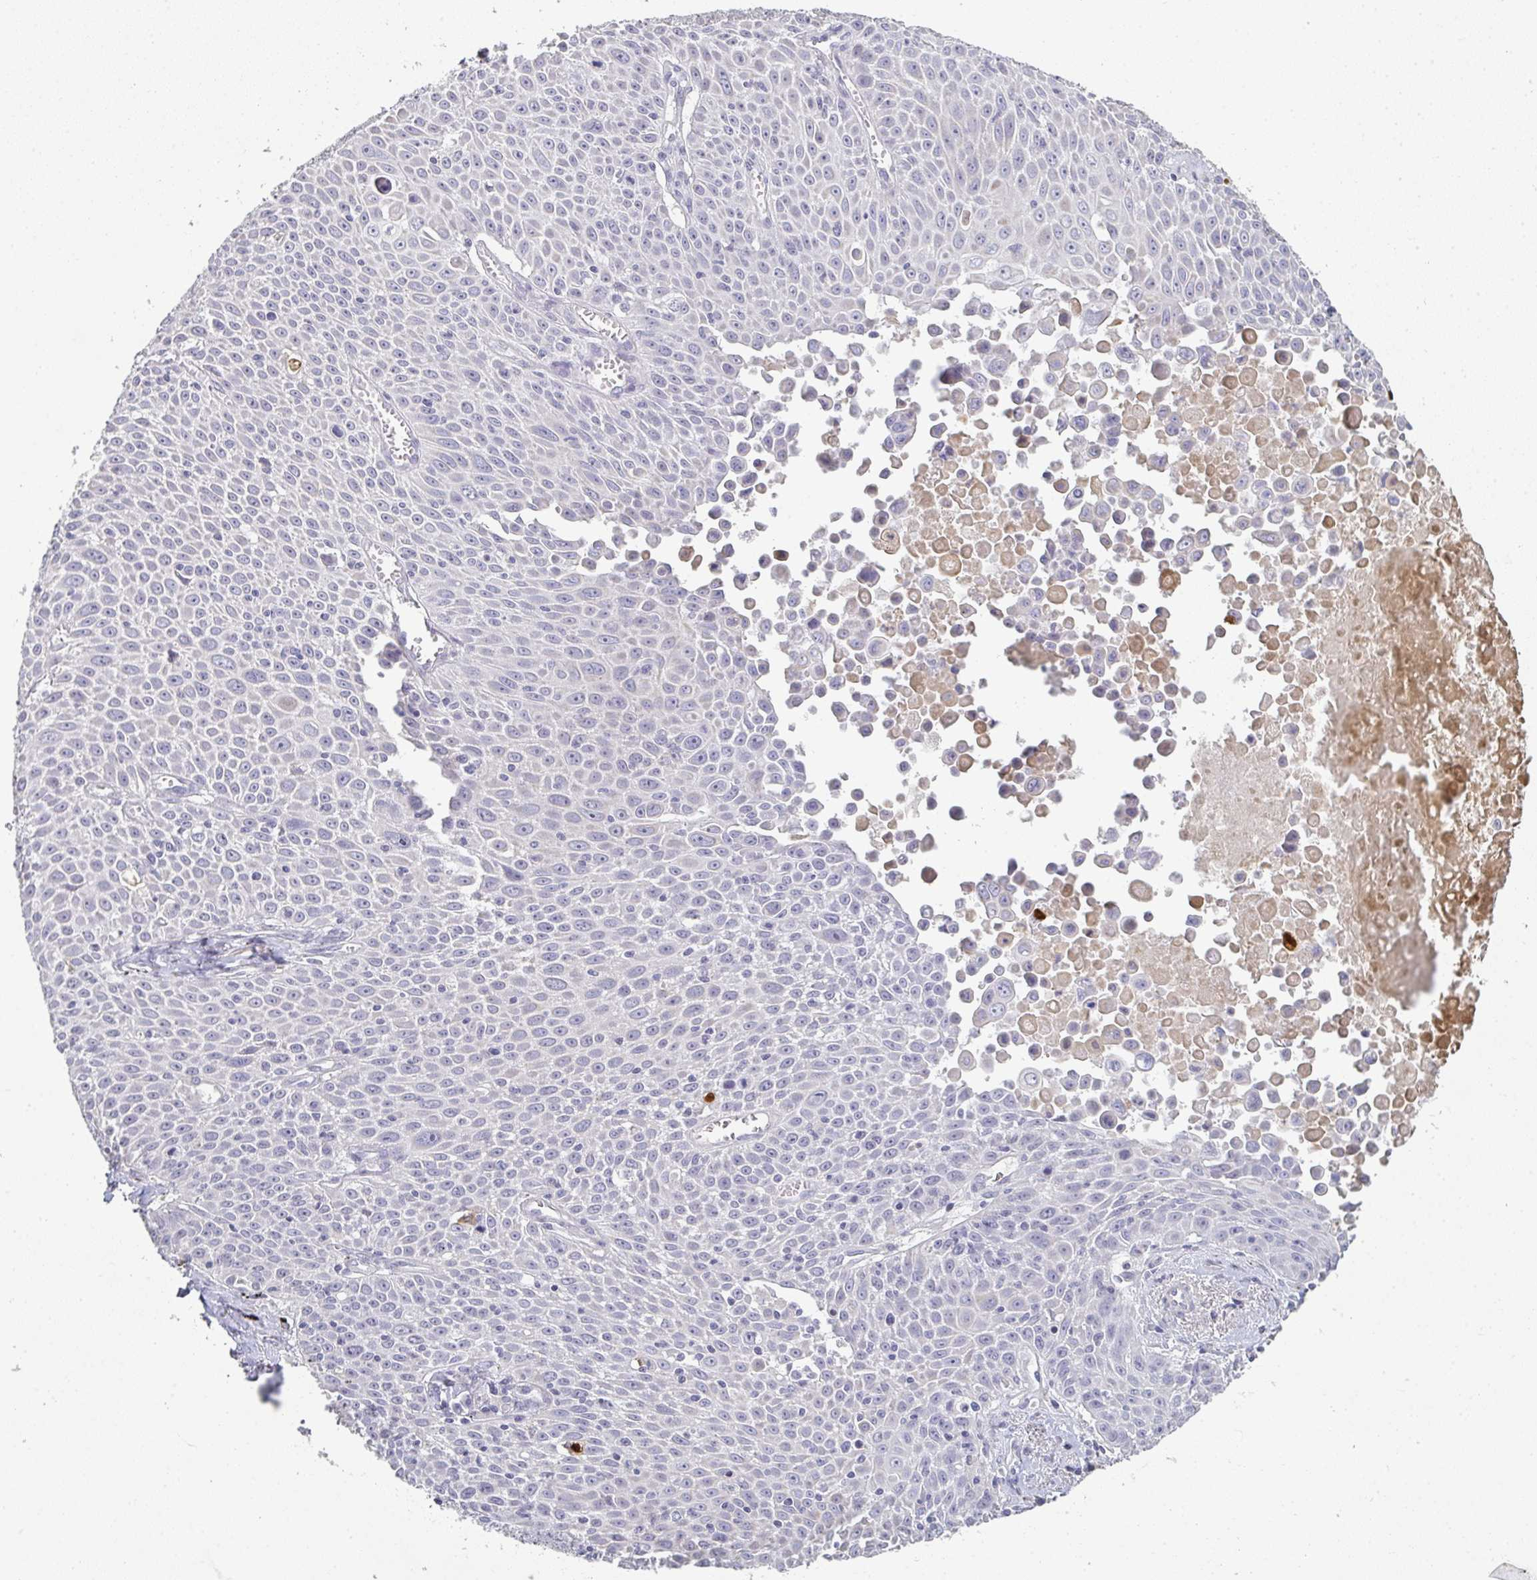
{"staining": {"intensity": "negative", "quantity": "none", "location": "none"}, "tissue": "lung cancer", "cell_type": "Tumor cells", "image_type": "cancer", "snomed": [{"axis": "morphology", "description": "Squamous cell carcinoma, NOS"}, {"axis": "morphology", "description": "Squamous cell carcinoma, metastatic, NOS"}, {"axis": "topography", "description": "Lymph node"}, {"axis": "topography", "description": "Lung"}], "caption": "Human lung metastatic squamous cell carcinoma stained for a protein using immunohistochemistry (IHC) reveals no staining in tumor cells.", "gene": "A1CF", "patient": {"sex": "female", "age": 62}}